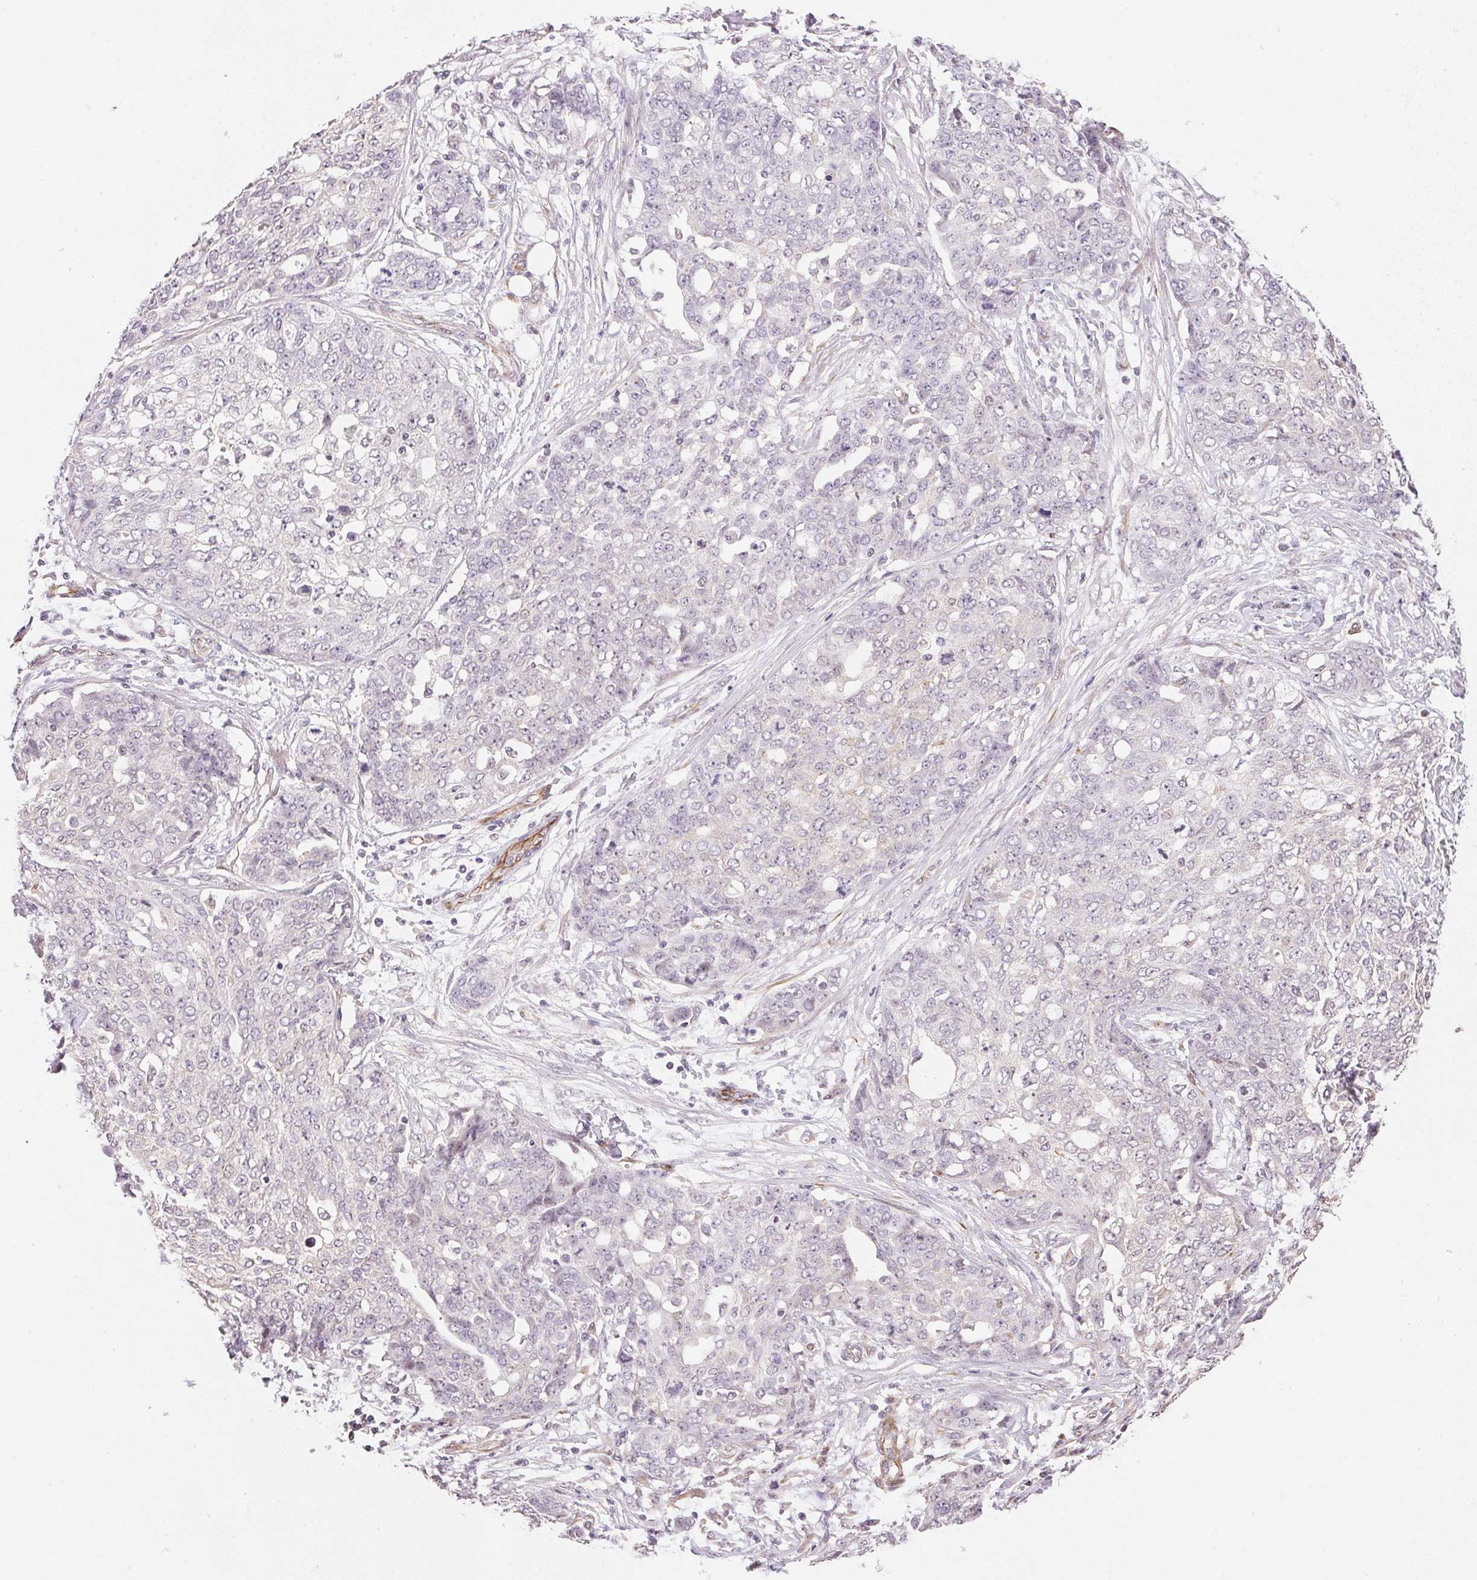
{"staining": {"intensity": "negative", "quantity": "none", "location": "none"}, "tissue": "ovarian cancer", "cell_type": "Tumor cells", "image_type": "cancer", "snomed": [{"axis": "morphology", "description": "Cystadenocarcinoma, serous, NOS"}, {"axis": "topography", "description": "Soft tissue"}, {"axis": "topography", "description": "Ovary"}], "caption": "Protein analysis of serous cystadenocarcinoma (ovarian) reveals no significant expression in tumor cells.", "gene": "GYG2", "patient": {"sex": "female", "age": 57}}